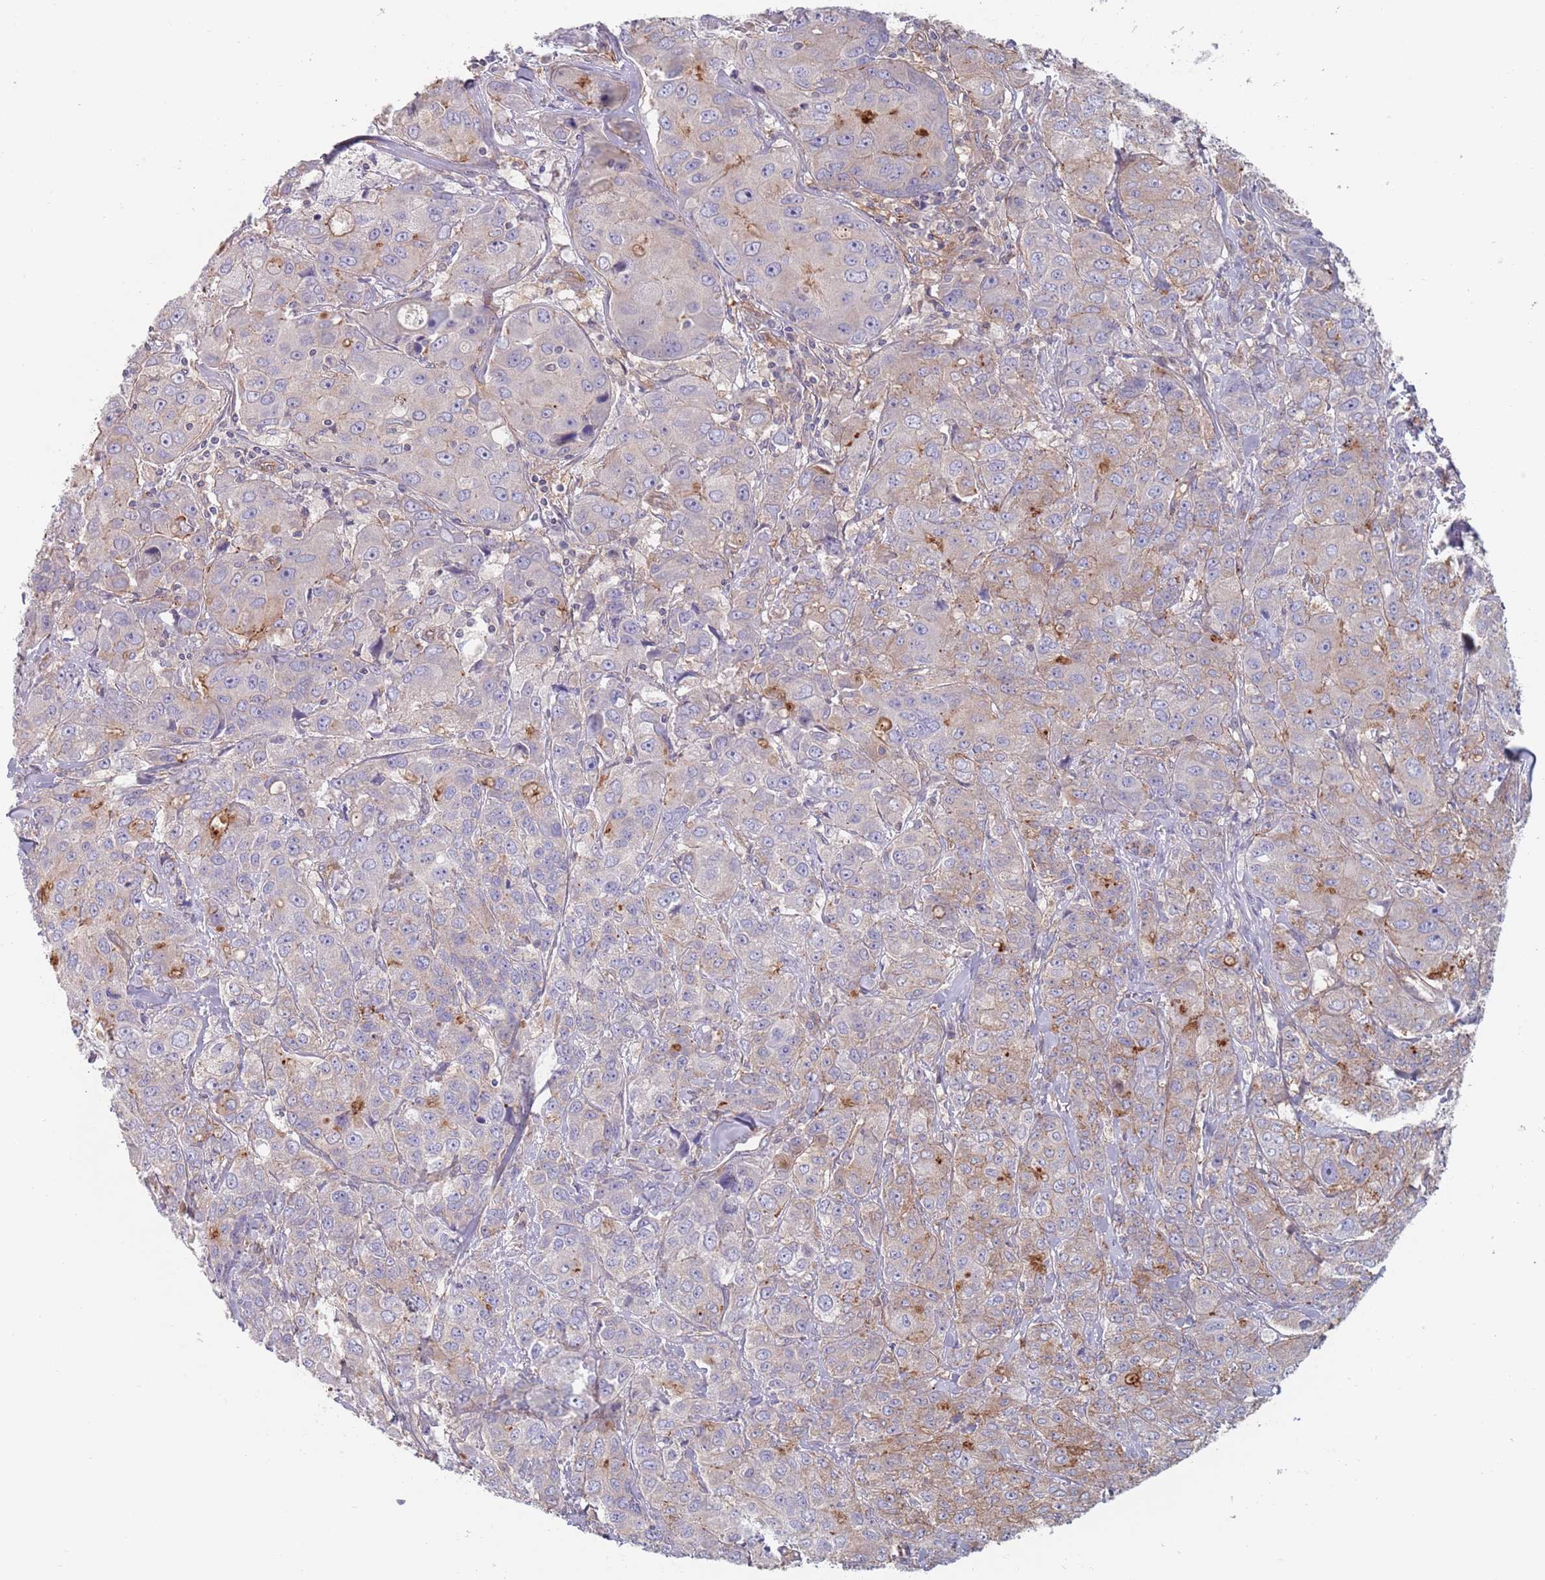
{"staining": {"intensity": "moderate", "quantity": "<25%", "location": "cytoplasmic/membranous"}, "tissue": "breast cancer", "cell_type": "Tumor cells", "image_type": "cancer", "snomed": [{"axis": "morphology", "description": "Duct carcinoma"}, {"axis": "topography", "description": "Breast"}], "caption": "Moderate cytoplasmic/membranous protein positivity is seen in approximately <25% of tumor cells in breast cancer (invasive ductal carcinoma).", "gene": "APPL2", "patient": {"sex": "female", "age": 43}}